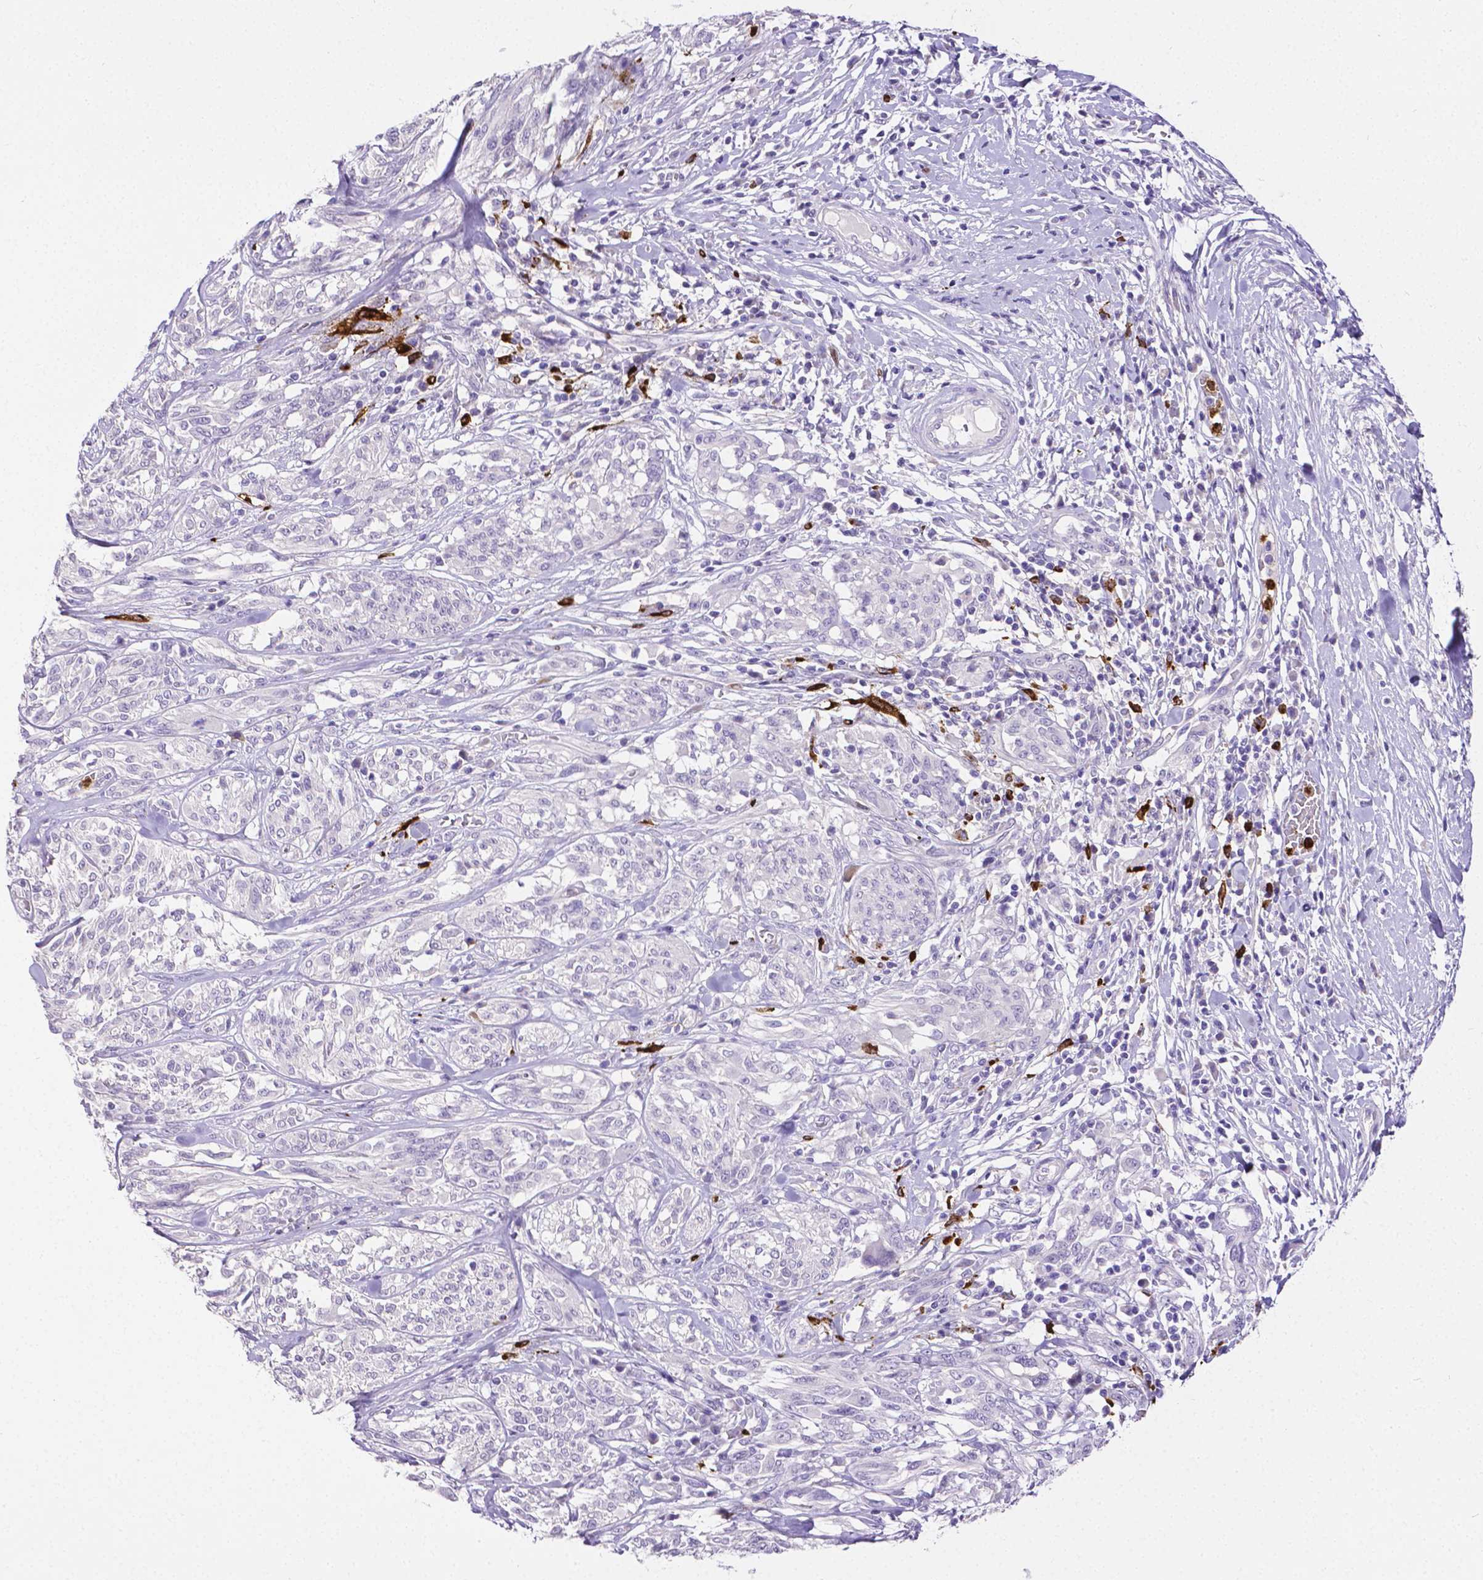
{"staining": {"intensity": "negative", "quantity": "none", "location": "none"}, "tissue": "melanoma", "cell_type": "Tumor cells", "image_type": "cancer", "snomed": [{"axis": "morphology", "description": "Malignant melanoma, NOS"}, {"axis": "topography", "description": "Skin"}], "caption": "The image exhibits no staining of tumor cells in malignant melanoma. (Immunohistochemistry (ihc), brightfield microscopy, high magnification).", "gene": "MMP9", "patient": {"sex": "female", "age": 91}}